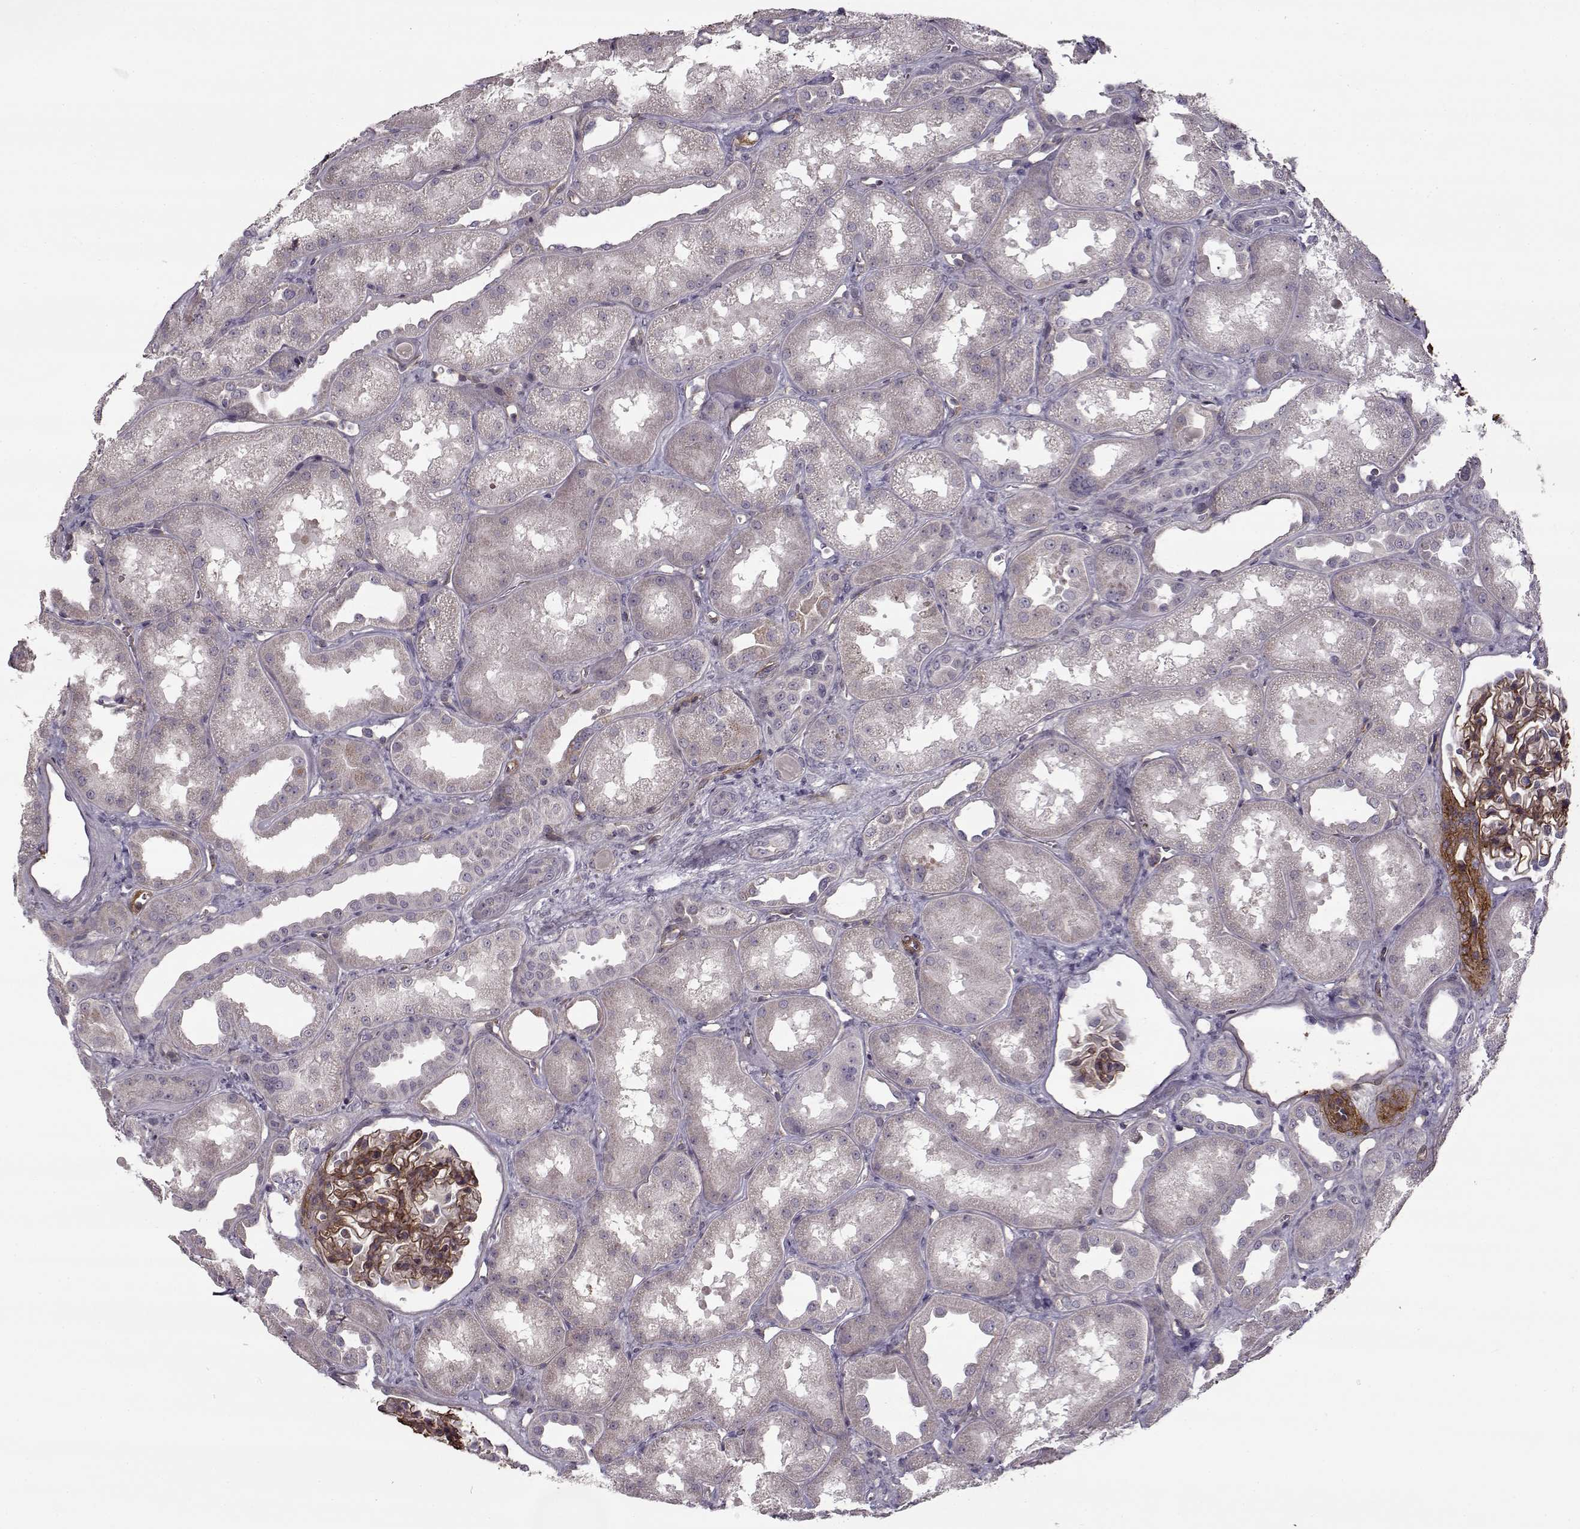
{"staining": {"intensity": "strong", "quantity": "25%-75%", "location": "cytoplasmic/membranous"}, "tissue": "kidney", "cell_type": "Cells in glomeruli", "image_type": "normal", "snomed": [{"axis": "morphology", "description": "Normal tissue, NOS"}, {"axis": "topography", "description": "Kidney"}], "caption": "Unremarkable kidney demonstrates strong cytoplasmic/membranous expression in approximately 25%-75% of cells in glomeruli, visualized by immunohistochemistry.", "gene": "LAMB2", "patient": {"sex": "male", "age": 61}}